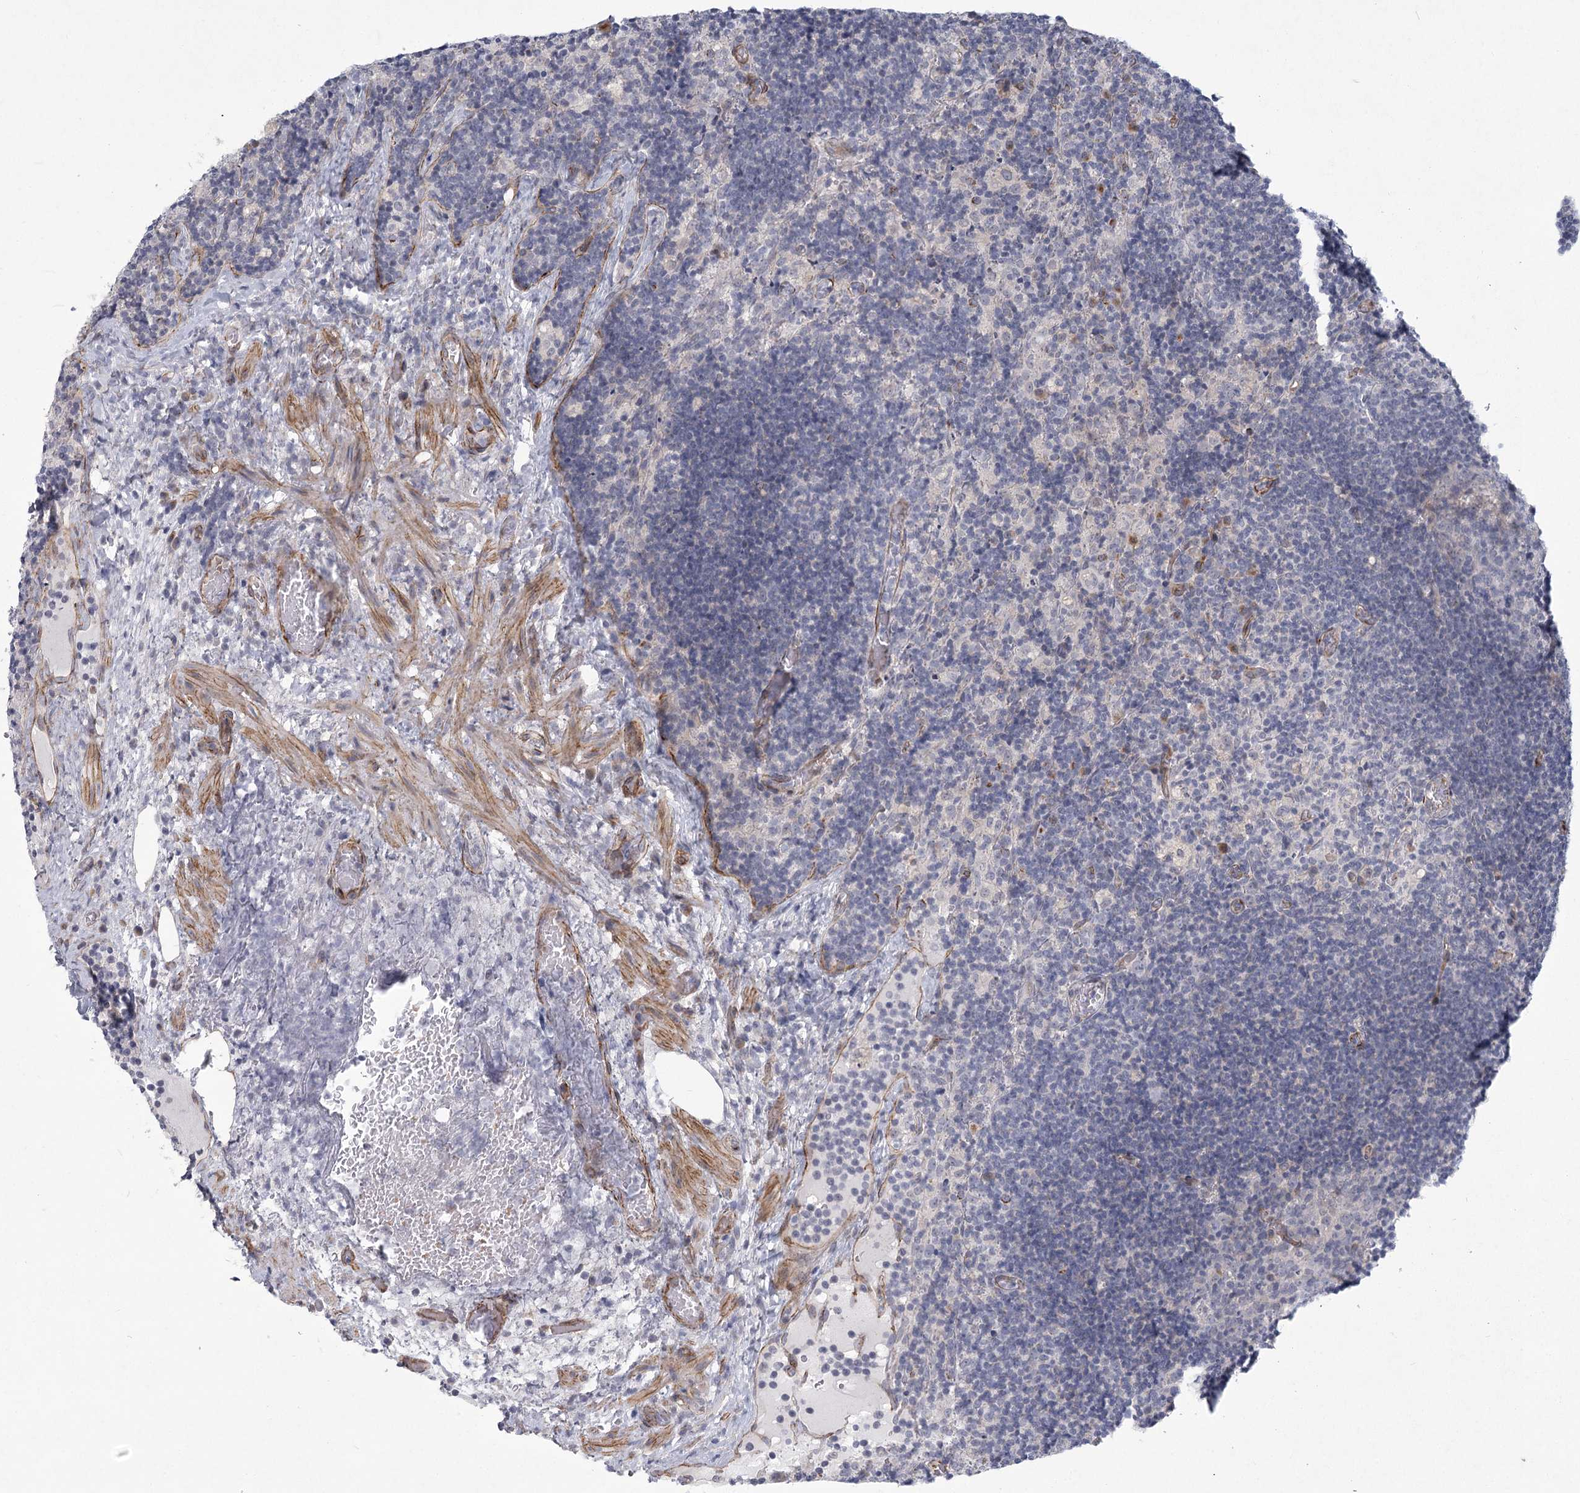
{"staining": {"intensity": "negative", "quantity": "none", "location": "none"}, "tissue": "lymph node", "cell_type": "Germinal center cells", "image_type": "normal", "snomed": [{"axis": "morphology", "description": "Normal tissue, NOS"}, {"axis": "topography", "description": "Lymph node"}], "caption": "Lymph node stained for a protein using immunohistochemistry shows no positivity germinal center cells.", "gene": "MEPE", "patient": {"sex": "male", "age": 69}}